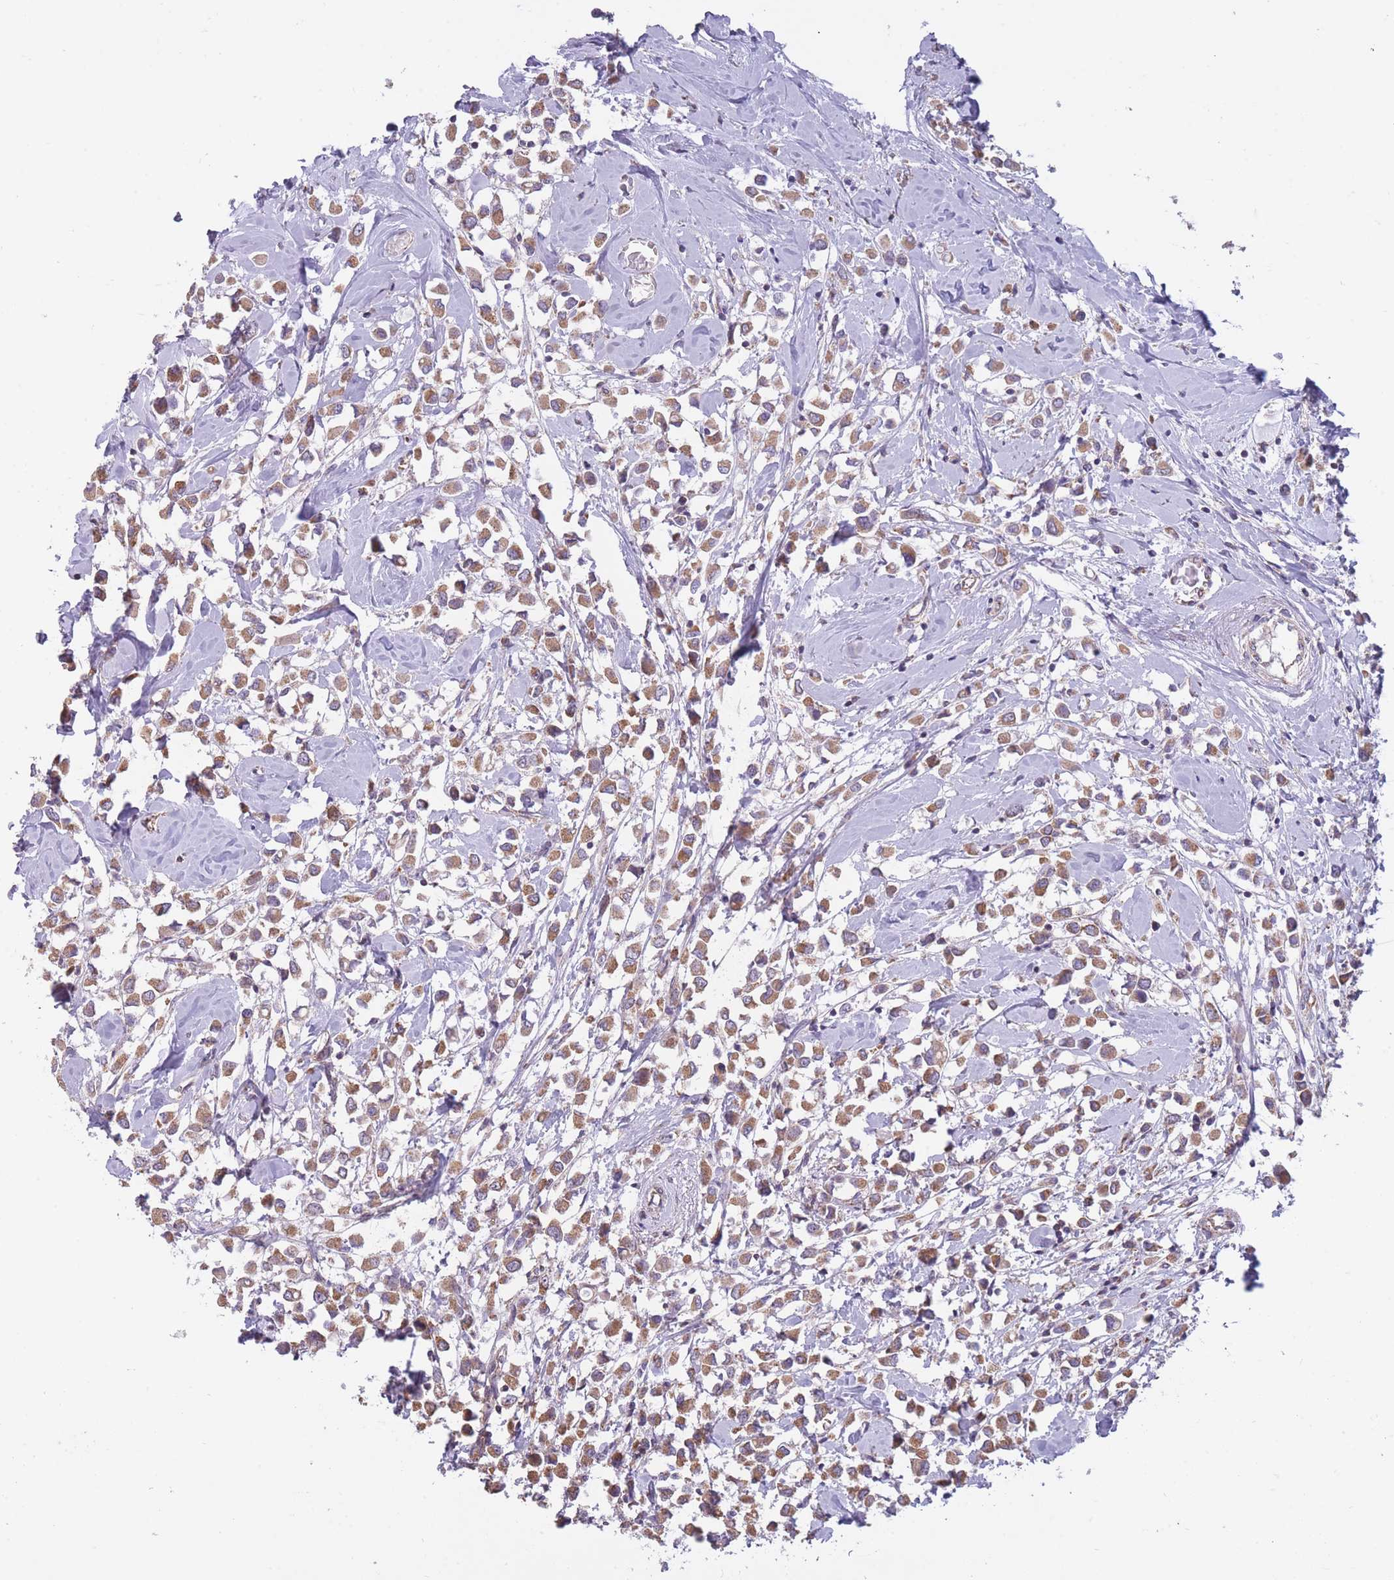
{"staining": {"intensity": "moderate", "quantity": ">75%", "location": "cytoplasmic/membranous"}, "tissue": "breast cancer", "cell_type": "Tumor cells", "image_type": "cancer", "snomed": [{"axis": "morphology", "description": "Duct carcinoma"}, {"axis": "topography", "description": "Breast"}], "caption": "A histopathology image showing moderate cytoplasmic/membranous positivity in about >75% of tumor cells in breast cancer, as visualized by brown immunohistochemical staining.", "gene": "MRPS18C", "patient": {"sex": "female", "age": 61}}